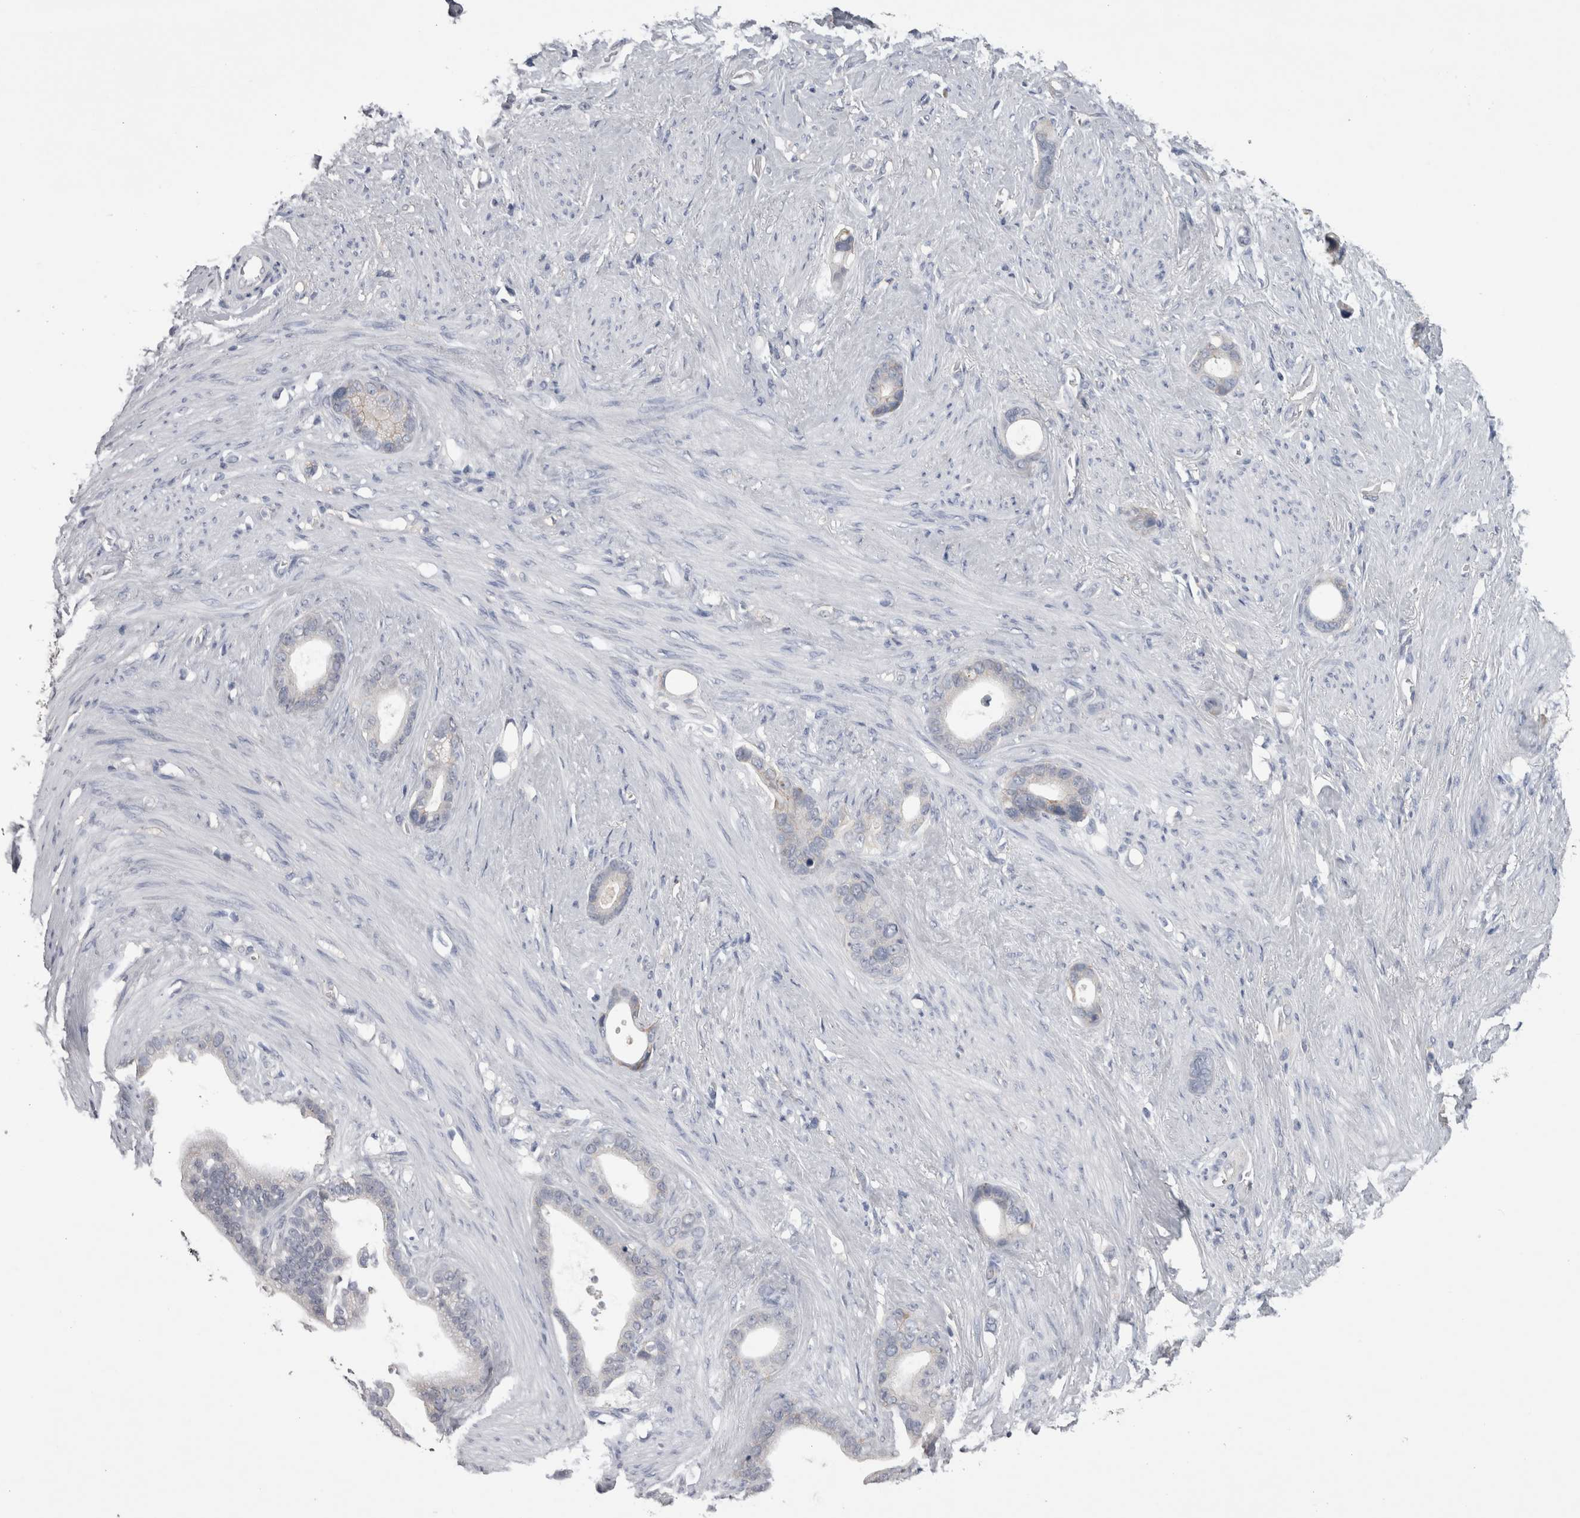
{"staining": {"intensity": "negative", "quantity": "none", "location": "none"}, "tissue": "stomach cancer", "cell_type": "Tumor cells", "image_type": "cancer", "snomed": [{"axis": "morphology", "description": "Adenocarcinoma, NOS"}, {"axis": "topography", "description": "Stomach"}], "caption": "Immunohistochemical staining of stomach cancer displays no significant positivity in tumor cells.", "gene": "NECTIN2", "patient": {"sex": "female", "age": 75}}